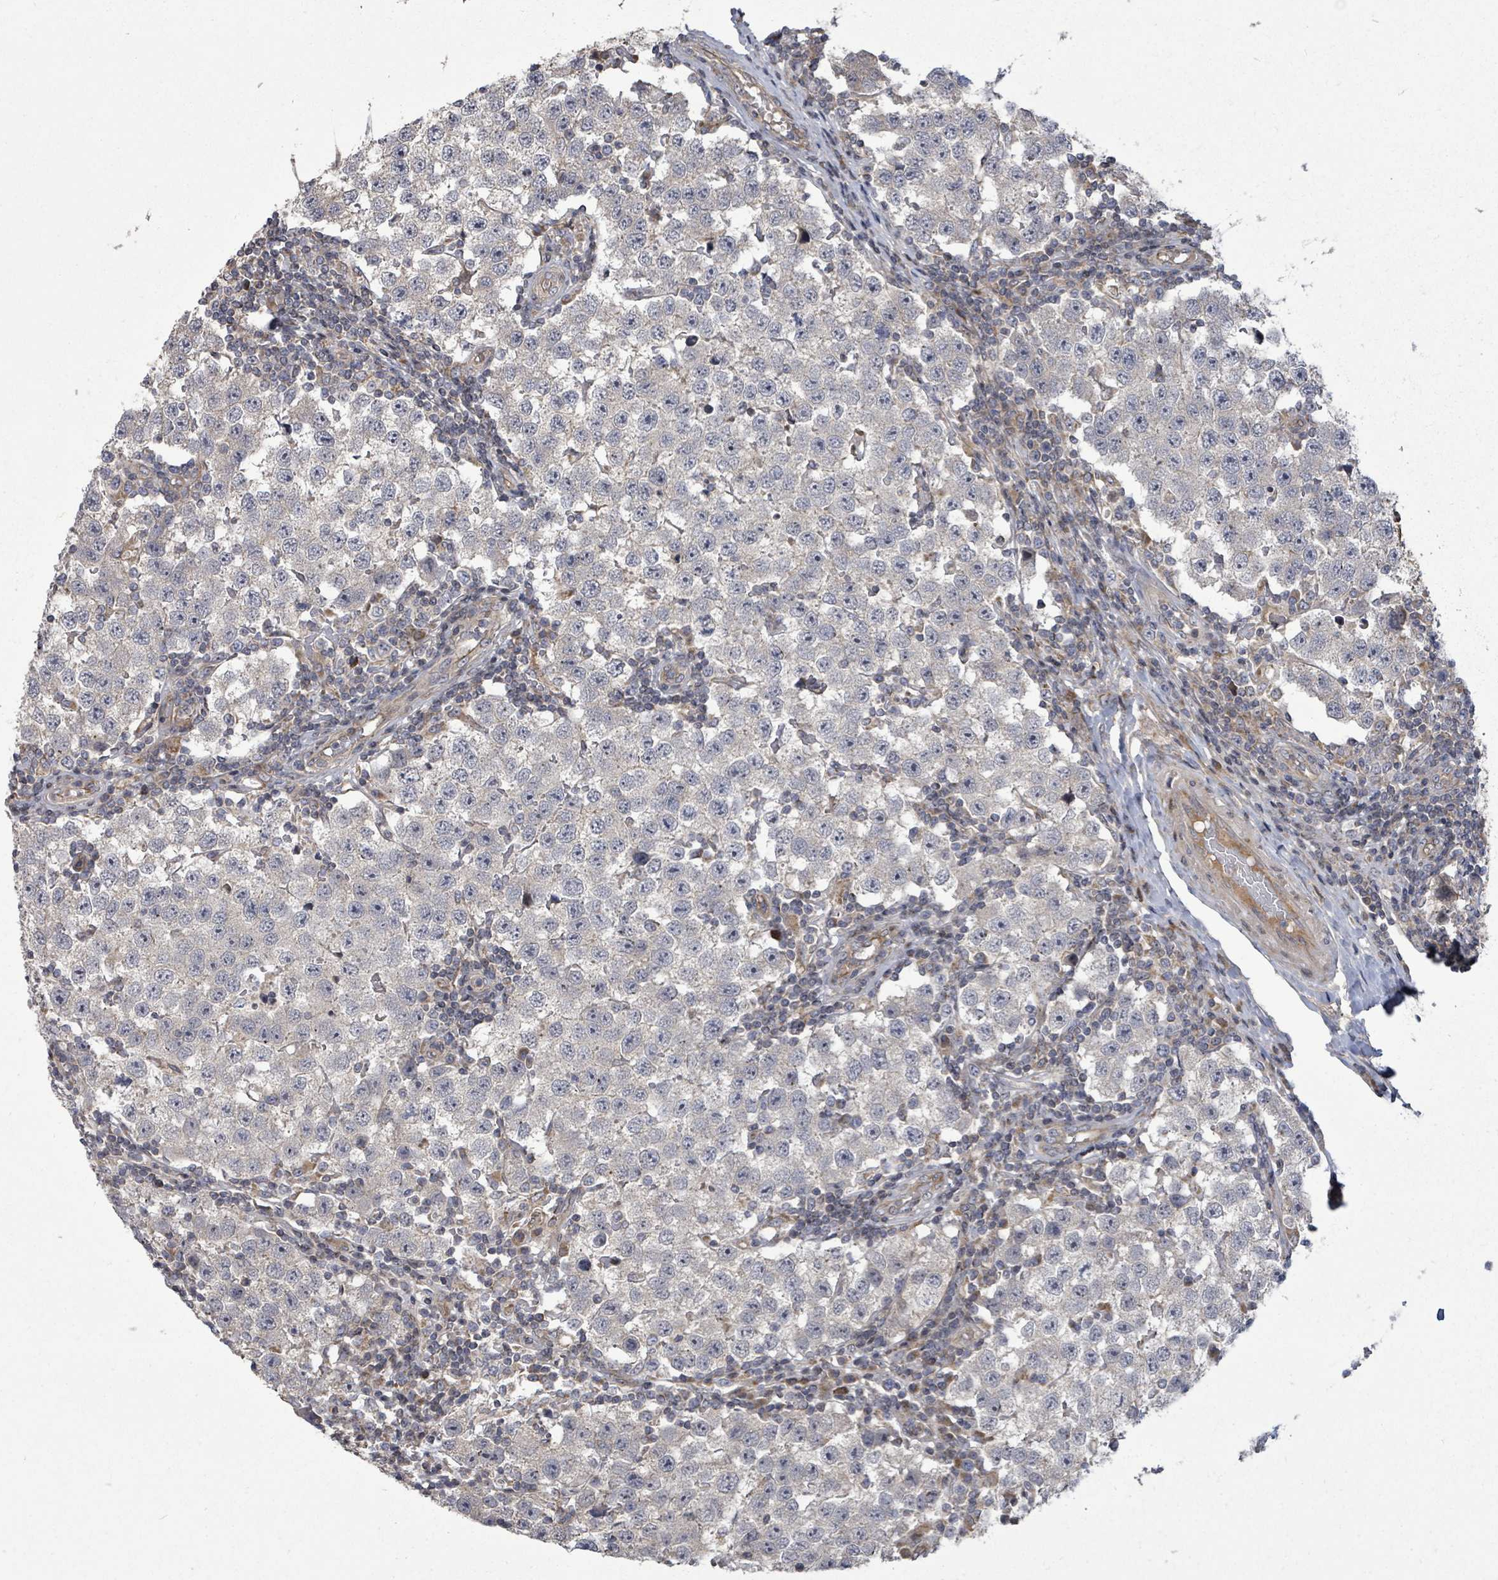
{"staining": {"intensity": "negative", "quantity": "none", "location": "none"}, "tissue": "testis cancer", "cell_type": "Tumor cells", "image_type": "cancer", "snomed": [{"axis": "morphology", "description": "Seminoma, NOS"}, {"axis": "topography", "description": "Testis"}], "caption": "Photomicrograph shows no protein expression in tumor cells of testis cancer tissue.", "gene": "KRTAP27-1", "patient": {"sex": "male", "age": 34}}